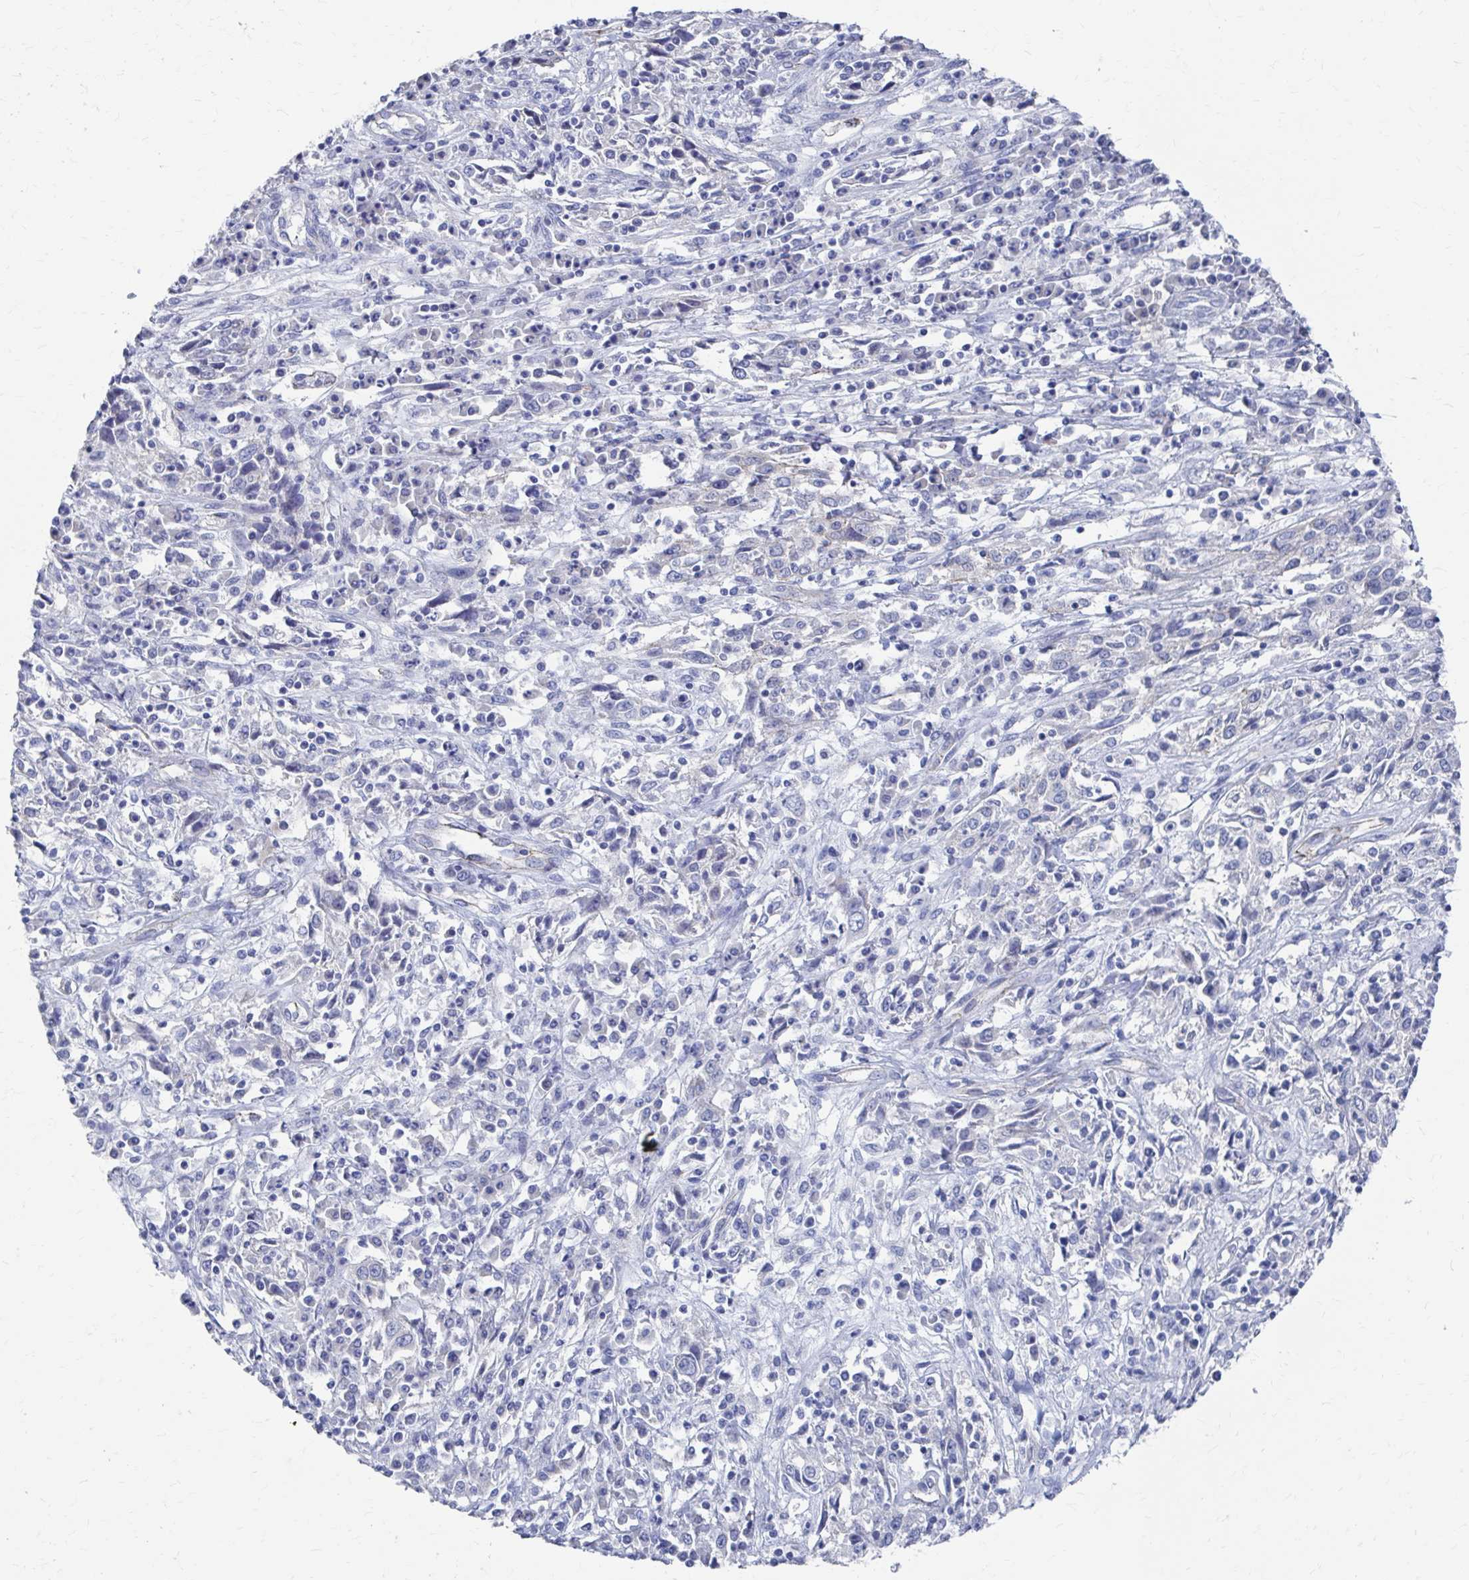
{"staining": {"intensity": "negative", "quantity": "none", "location": "none"}, "tissue": "cervical cancer", "cell_type": "Tumor cells", "image_type": "cancer", "snomed": [{"axis": "morphology", "description": "Adenocarcinoma, NOS"}, {"axis": "topography", "description": "Cervix"}], "caption": "This is an IHC photomicrograph of cervical adenocarcinoma. There is no staining in tumor cells.", "gene": "PLEKHG7", "patient": {"sex": "female", "age": 40}}